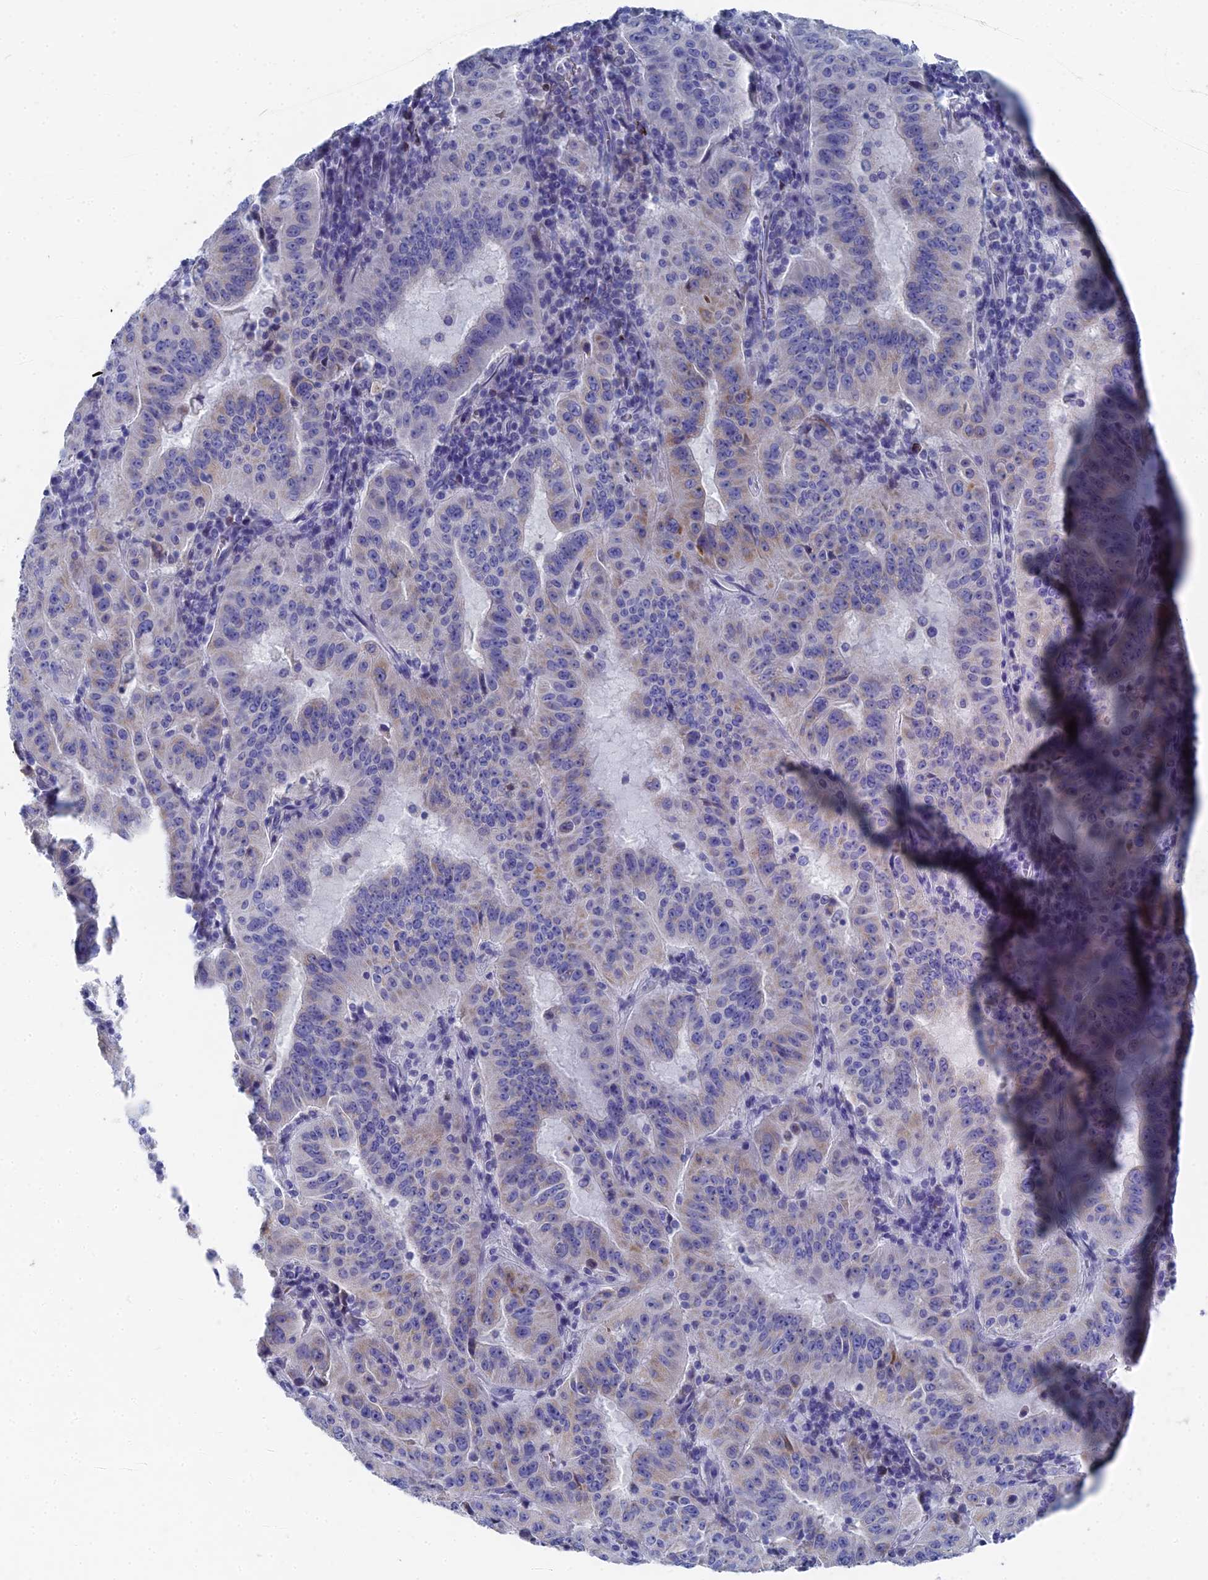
{"staining": {"intensity": "negative", "quantity": "none", "location": "none"}, "tissue": "pancreatic cancer", "cell_type": "Tumor cells", "image_type": "cancer", "snomed": [{"axis": "morphology", "description": "Adenocarcinoma, NOS"}, {"axis": "topography", "description": "Pancreas"}], "caption": "Micrograph shows no protein positivity in tumor cells of pancreatic cancer (adenocarcinoma) tissue.", "gene": "HIGD1A", "patient": {"sex": "male", "age": 63}}